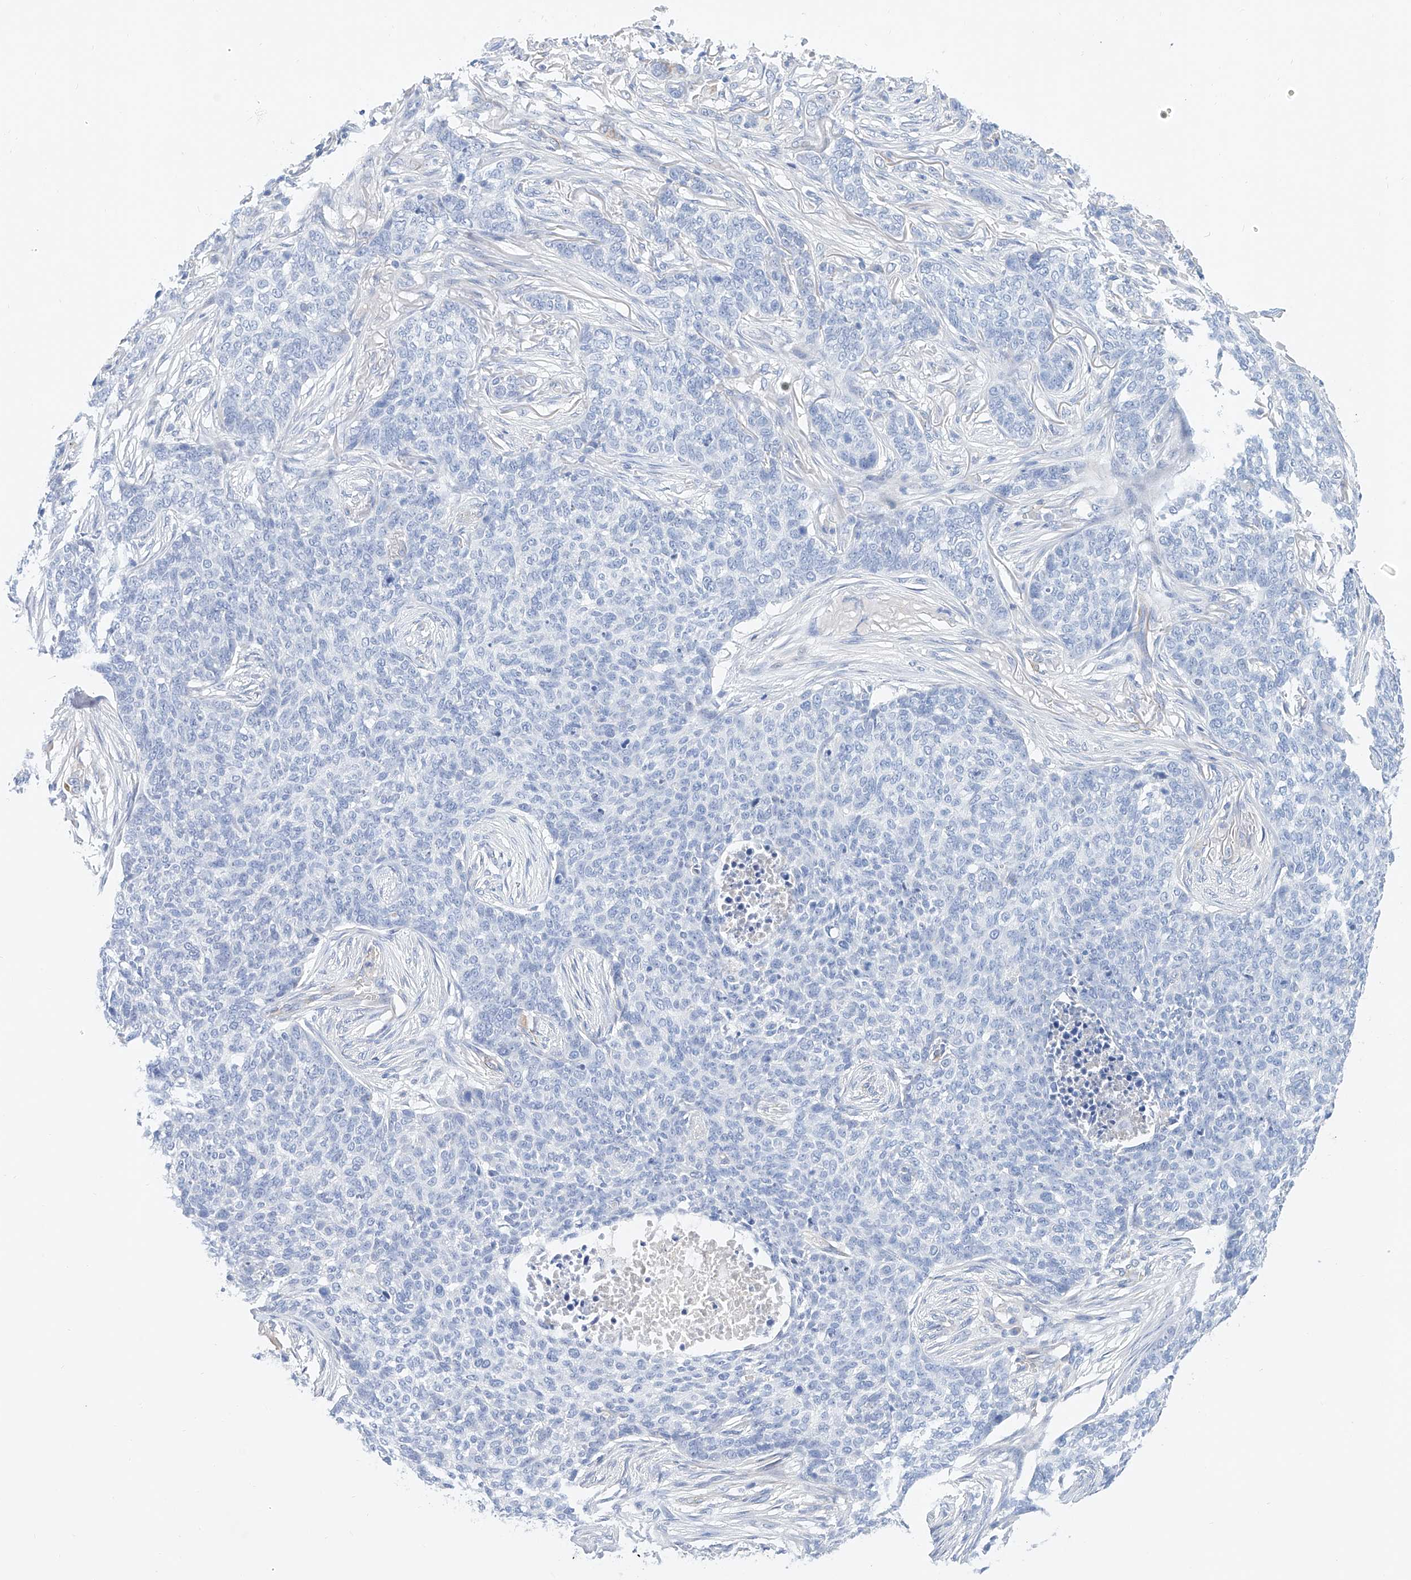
{"staining": {"intensity": "negative", "quantity": "none", "location": "none"}, "tissue": "skin cancer", "cell_type": "Tumor cells", "image_type": "cancer", "snomed": [{"axis": "morphology", "description": "Basal cell carcinoma"}, {"axis": "topography", "description": "Skin"}], "caption": "A histopathology image of human basal cell carcinoma (skin) is negative for staining in tumor cells. The staining was performed using DAB (3,3'-diaminobenzidine) to visualize the protein expression in brown, while the nuclei were stained in blue with hematoxylin (Magnification: 20x).", "gene": "SBSPON", "patient": {"sex": "male", "age": 85}}